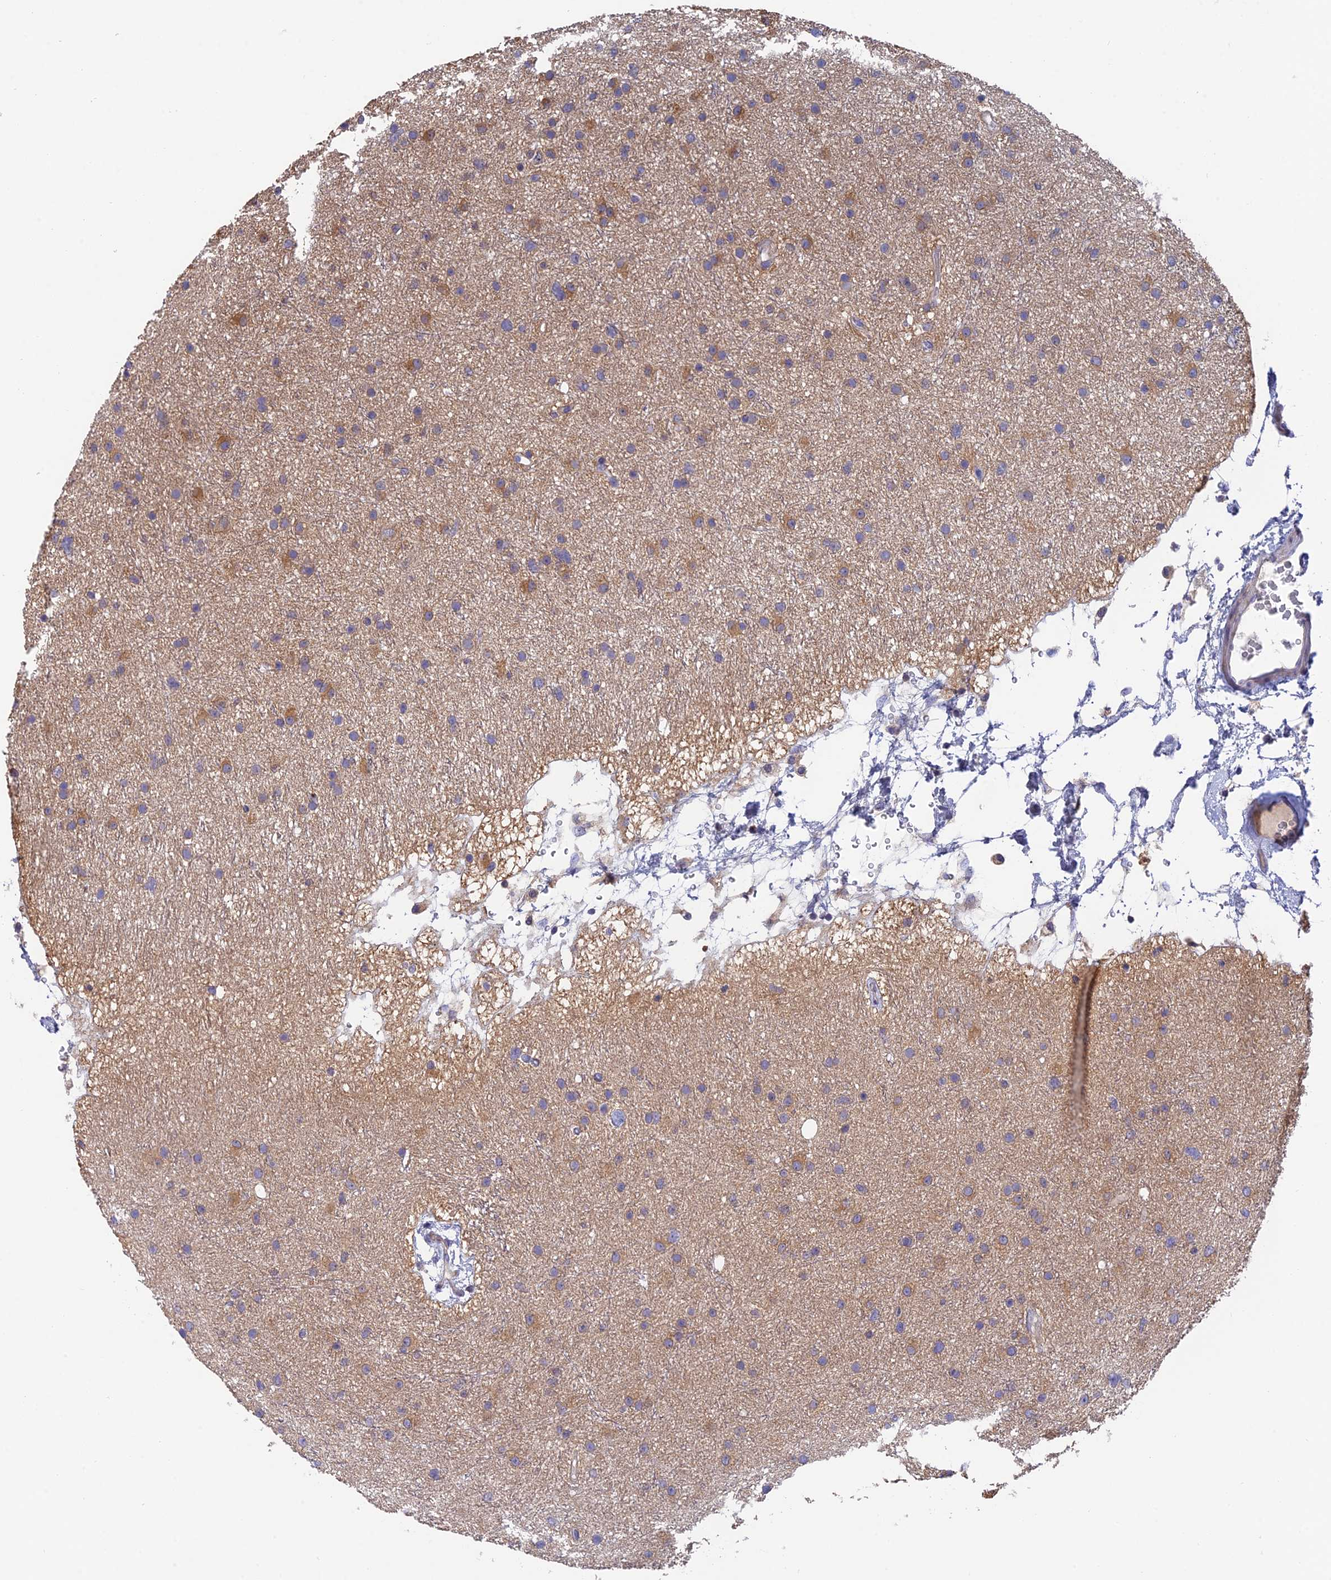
{"staining": {"intensity": "weak", "quantity": ">75%", "location": "cytoplasmic/membranous"}, "tissue": "glioma", "cell_type": "Tumor cells", "image_type": "cancer", "snomed": [{"axis": "morphology", "description": "Glioma, malignant, Low grade"}, {"axis": "topography", "description": "Cerebral cortex"}], "caption": "Protein expression by immunohistochemistry (IHC) reveals weak cytoplasmic/membranous expression in about >75% of tumor cells in malignant glioma (low-grade).", "gene": "IPO5", "patient": {"sex": "female", "age": 39}}